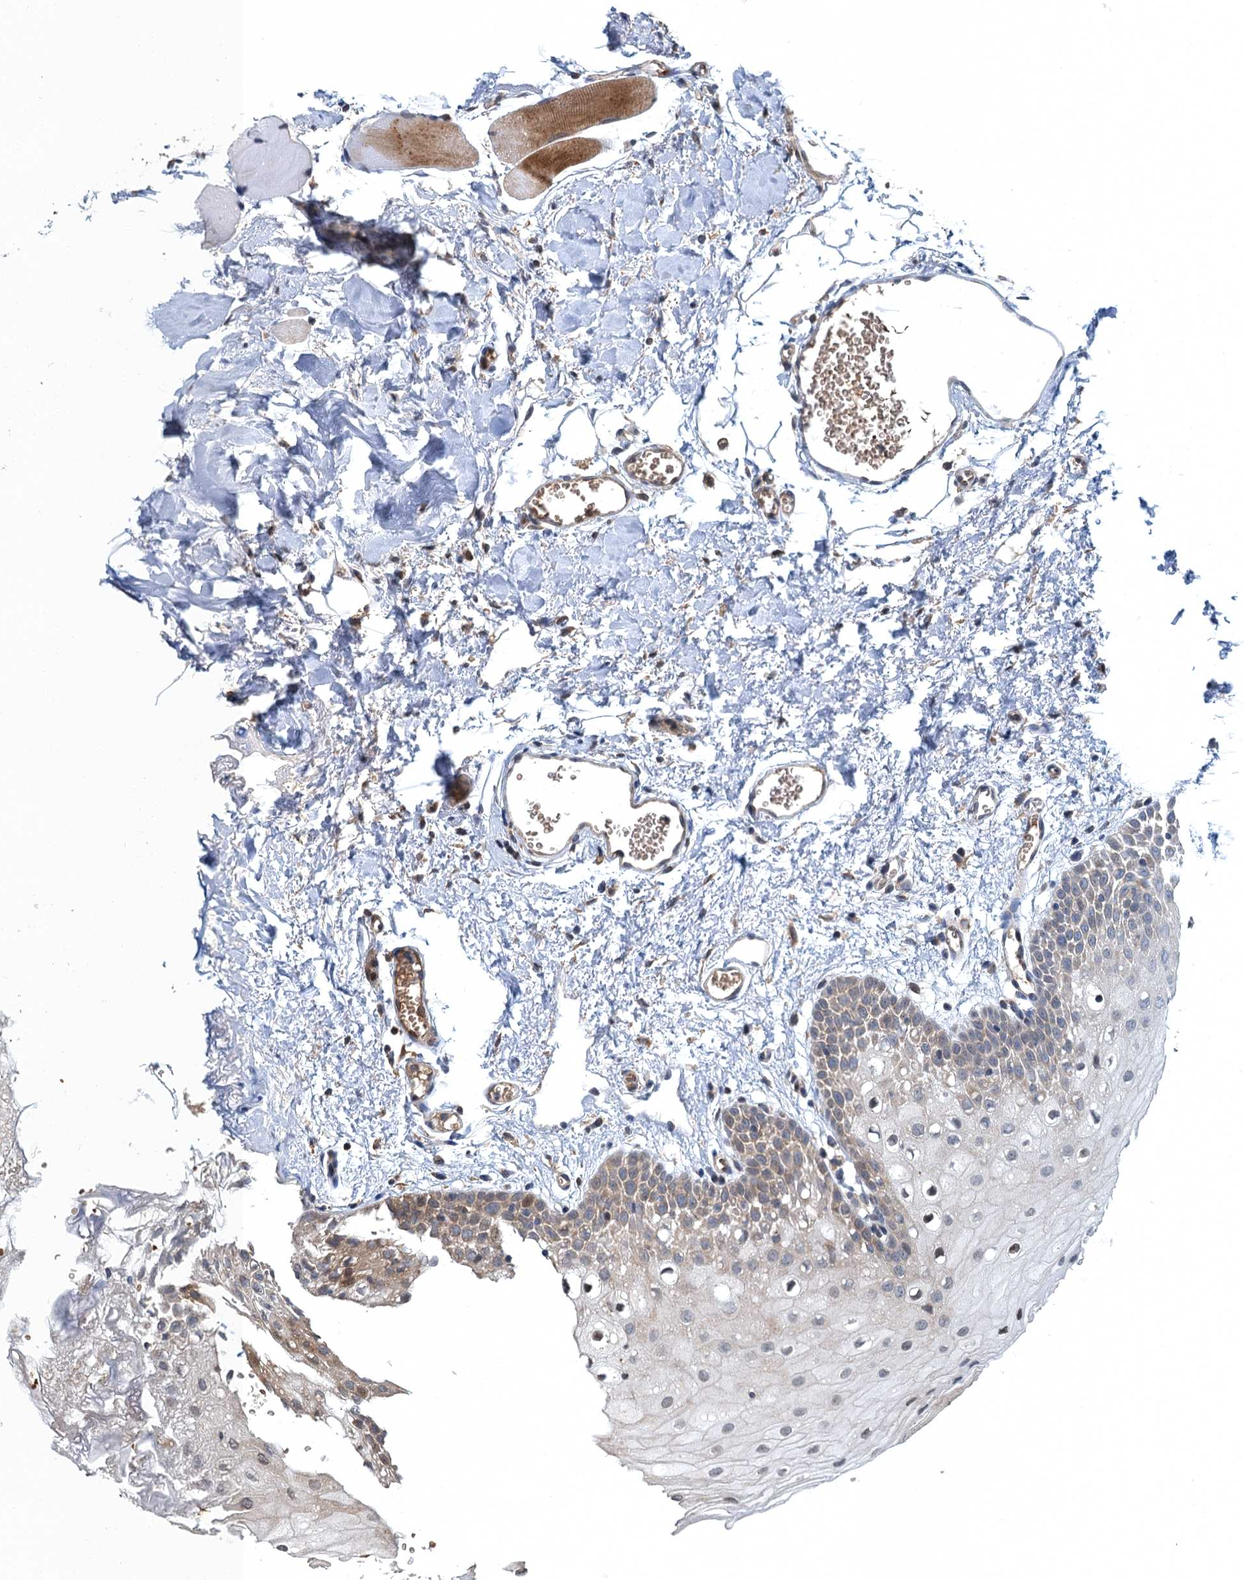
{"staining": {"intensity": "weak", "quantity": "25%-75%", "location": "cytoplasmic/membranous"}, "tissue": "oral mucosa", "cell_type": "Squamous epithelial cells", "image_type": "normal", "snomed": [{"axis": "morphology", "description": "Normal tissue, NOS"}, {"axis": "topography", "description": "Oral tissue"}, {"axis": "topography", "description": "Tounge, NOS"}], "caption": "Immunohistochemistry (IHC) of benign human oral mucosa displays low levels of weak cytoplasmic/membranous positivity in about 25%-75% of squamous epithelial cells. (Brightfield microscopy of DAB IHC at high magnification).", "gene": "SNX32", "patient": {"sex": "female", "age": 73}}